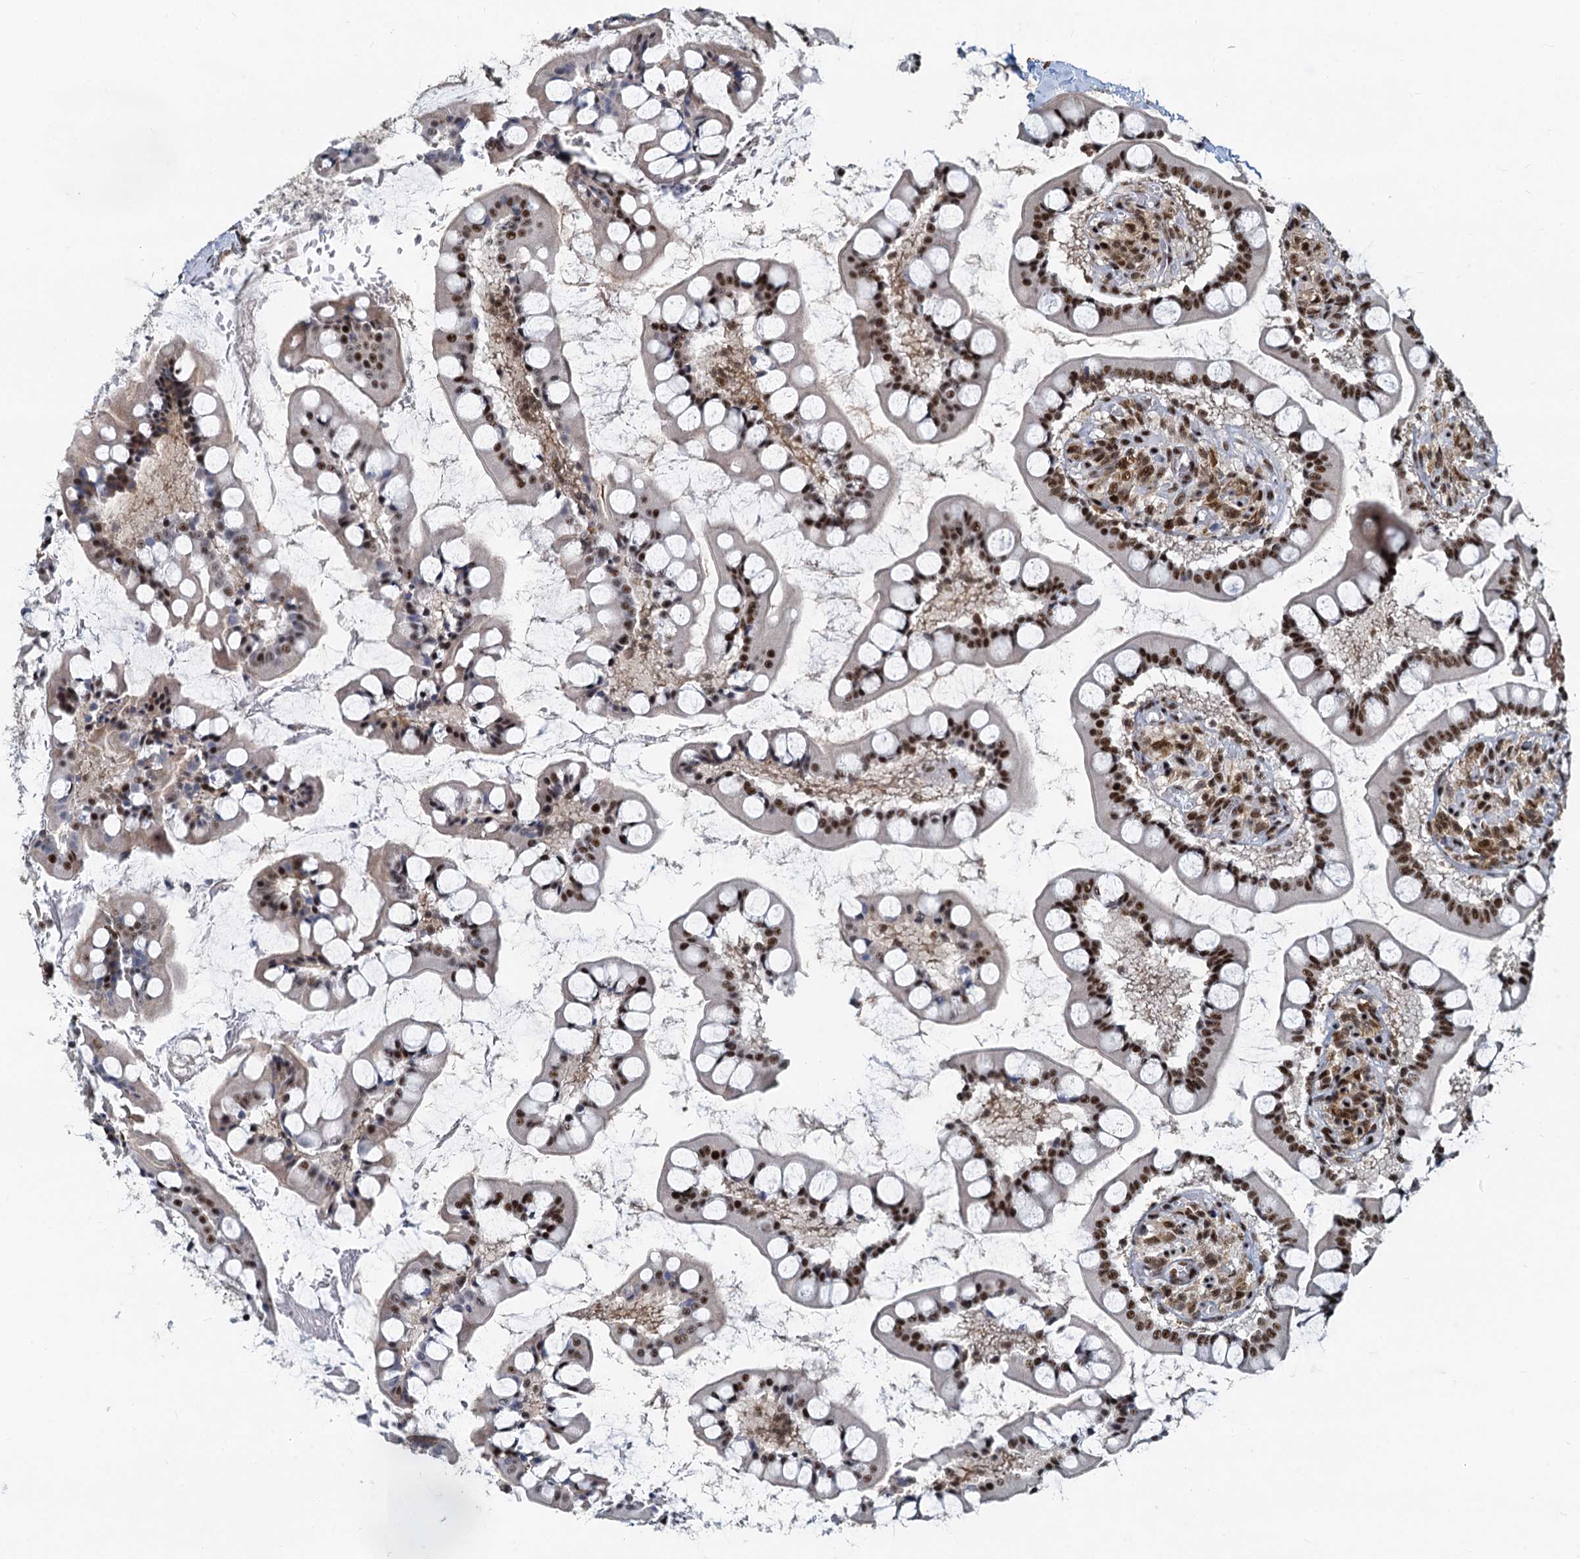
{"staining": {"intensity": "strong", "quantity": ">75%", "location": "nuclear"}, "tissue": "small intestine", "cell_type": "Glandular cells", "image_type": "normal", "snomed": [{"axis": "morphology", "description": "Normal tissue, NOS"}, {"axis": "topography", "description": "Small intestine"}], "caption": "Immunohistochemistry staining of unremarkable small intestine, which reveals high levels of strong nuclear expression in about >75% of glandular cells indicating strong nuclear protein positivity. The staining was performed using DAB (3,3'-diaminobenzidine) (brown) for protein detection and nuclei were counterstained in hematoxylin (blue).", "gene": "RBM26", "patient": {"sex": "male", "age": 52}}